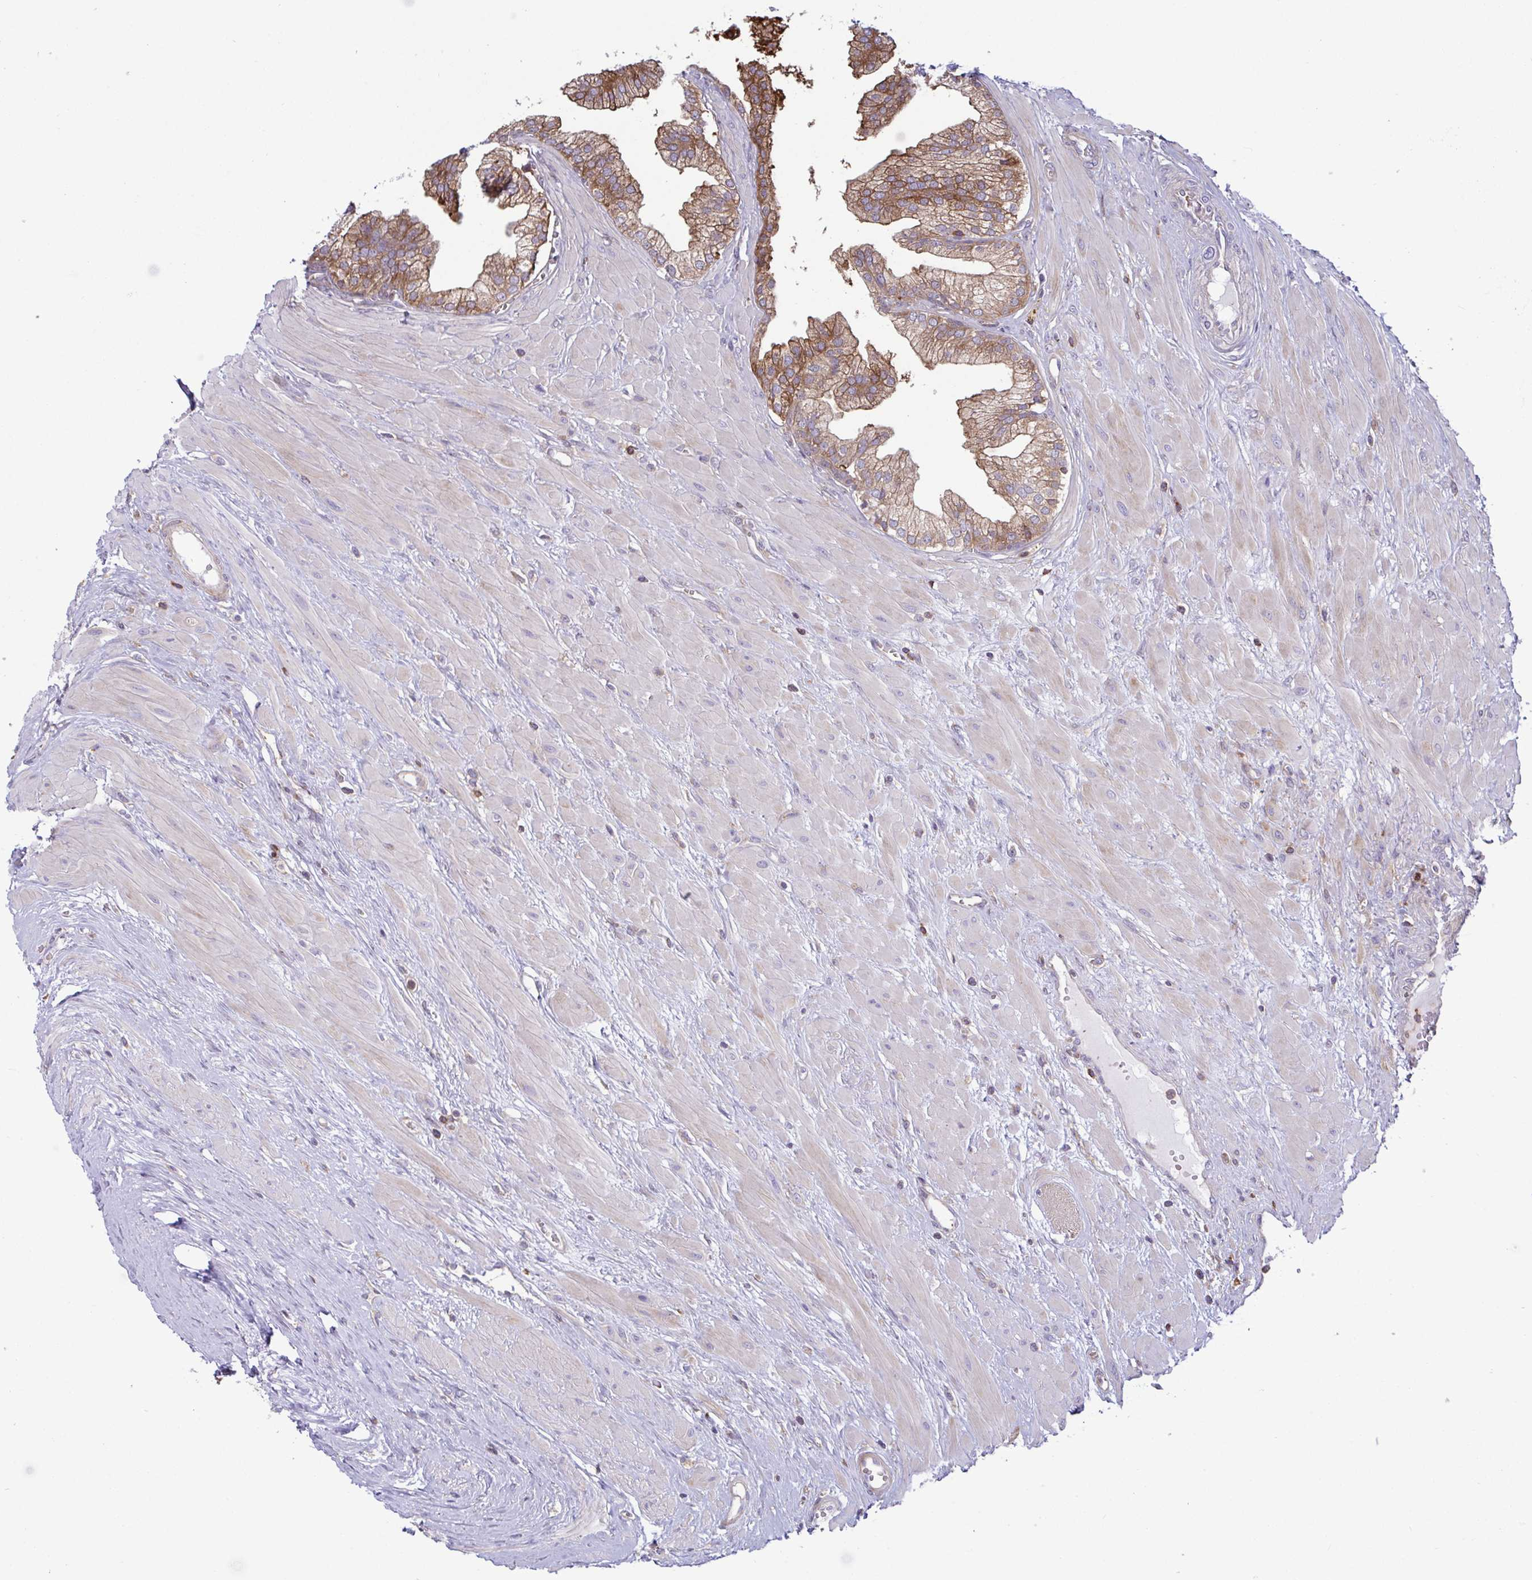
{"staining": {"intensity": "moderate", "quantity": ">75%", "location": "cytoplasmic/membranous"}, "tissue": "prostate cancer", "cell_type": "Tumor cells", "image_type": "cancer", "snomed": [{"axis": "morphology", "description": "Adenocarcinoma, Low grade"}, {"axis": "topography", "description": "Prostate"}], "caption": "A high-resolution micrograph shows immunohistochemistry staining of prostate adenocarcinoma (low-grade), which demonstrates moderate cytoplasmic/membranous staining in about >75% of tumor cells.", "gene": "TSC22D3", "patient": {"sex": "male", "age": 55}}